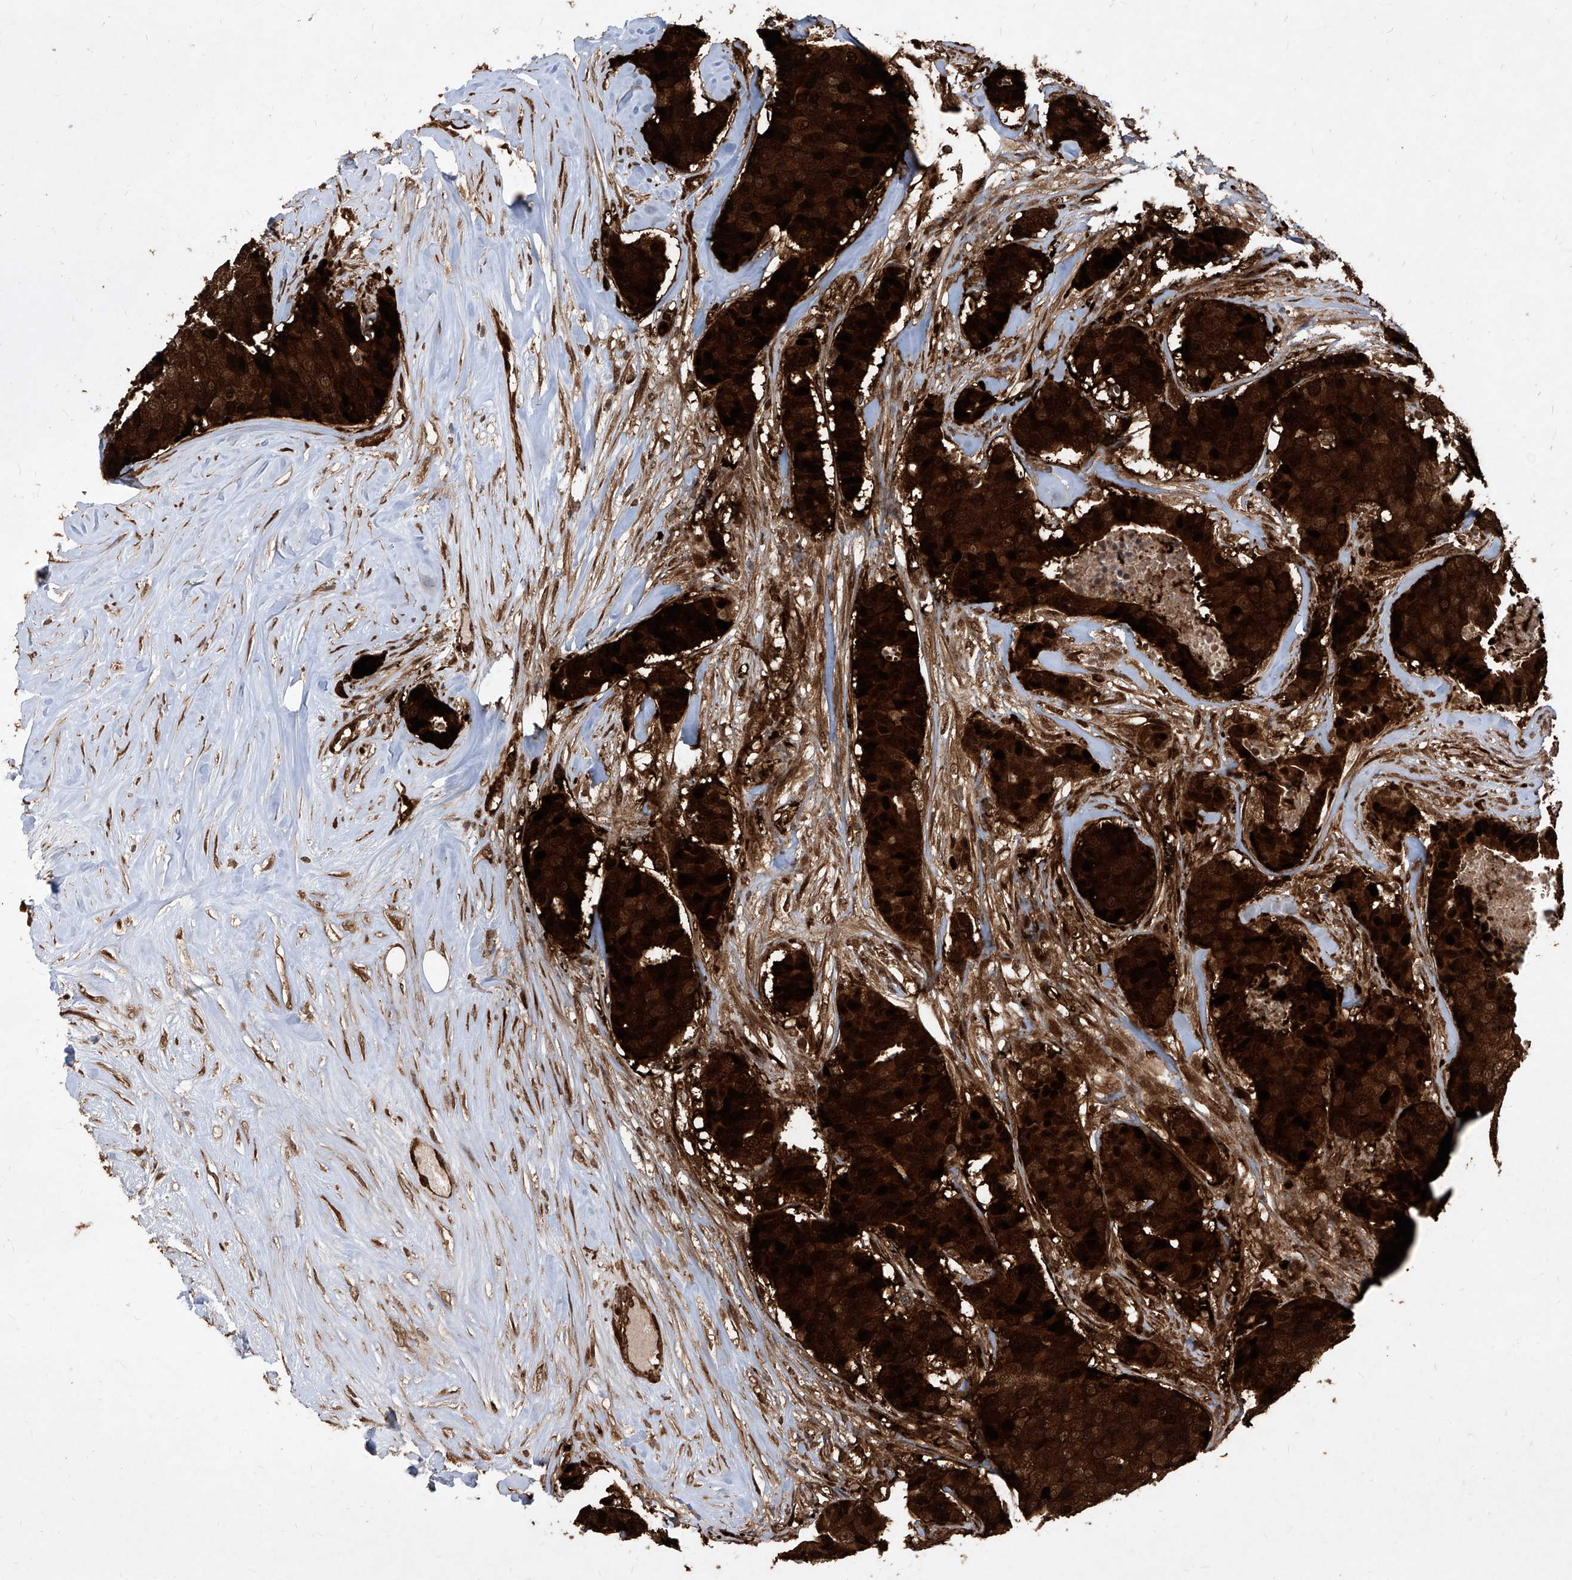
{"staining": {"intensity": "strong", "quantity": ">75%", "location": "cytoplasmic/membranous,nuclear"}, "tissue": "breast cancer", "cell_type": "Tumor cells", "image_type": "cancer", "snomed": [{"axis": "morphology", "description": "Duct carcinoma"}, {"axis": "topography", "description": "Breast"}], "caption": "Tumor cells reveal high levels of strong cytoplasmic/membranous and nuclear expression in about >75% of cells in human intraductal carcinoma (breast). Ihc stains the protein of interest in brown and the nuclei are stained blue.", "gene": "MAGED2", "patient": {"sex": "female", "age": 75}}